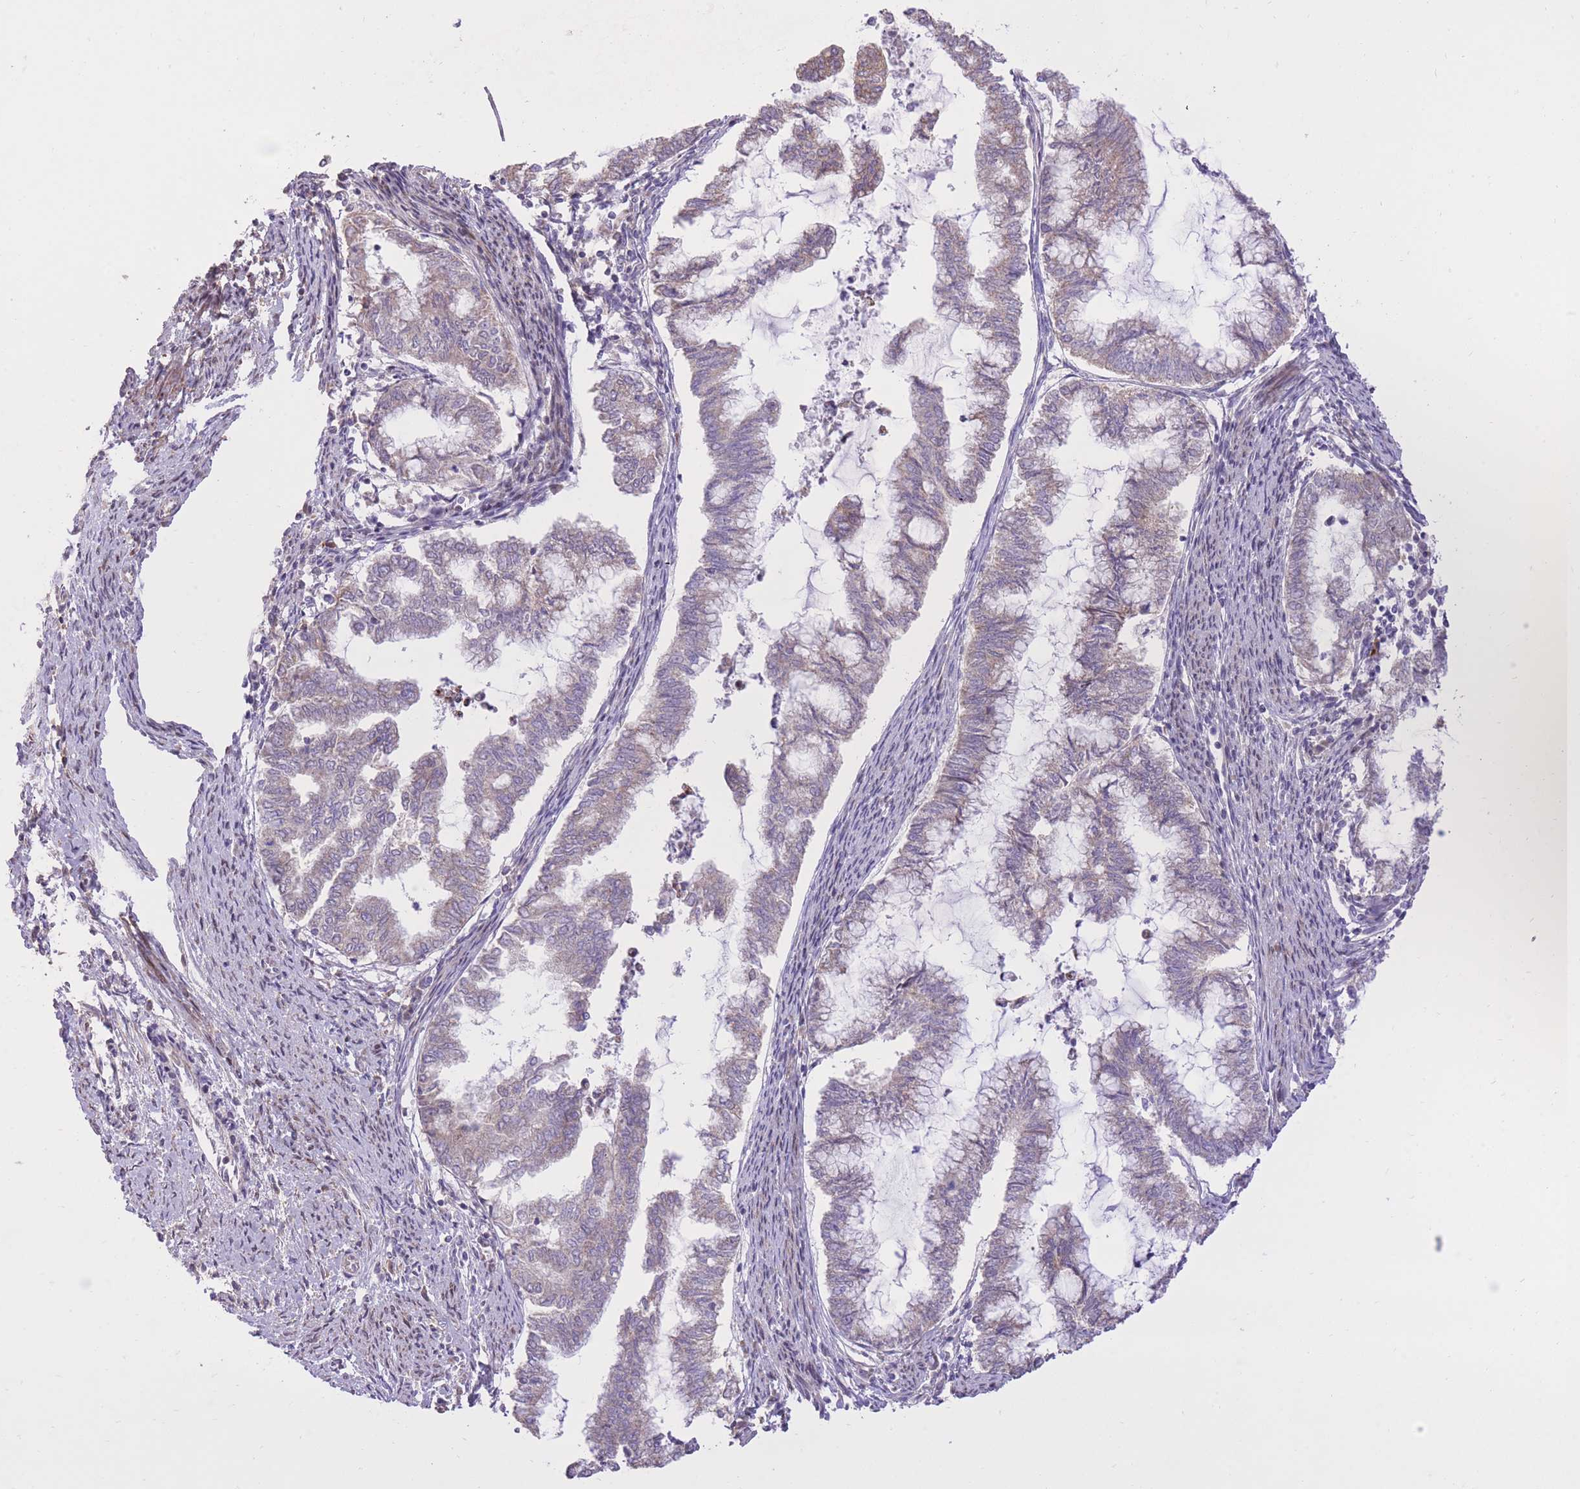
{"staining": {"intensity": "weak", "quantity": "<25%", "location": "cytoplasmic/membranous"}, "tissue": "endometrial cancer", "cell_type": "Tumor cells", "image_type": "cancer", "snomed": [{"axis": "morphology", "description": "Adenocarcinoma, NOS"}, {"axis": "topography", "description": "Endometrium"}], "caption": "The immunohistochemistry (IHC) image has no significant staining in tumor cells of adenocarcinoma (endometrial) tissue.", "gene": "SLC4A4", "patient": {"sex": "female", "age": 79}}